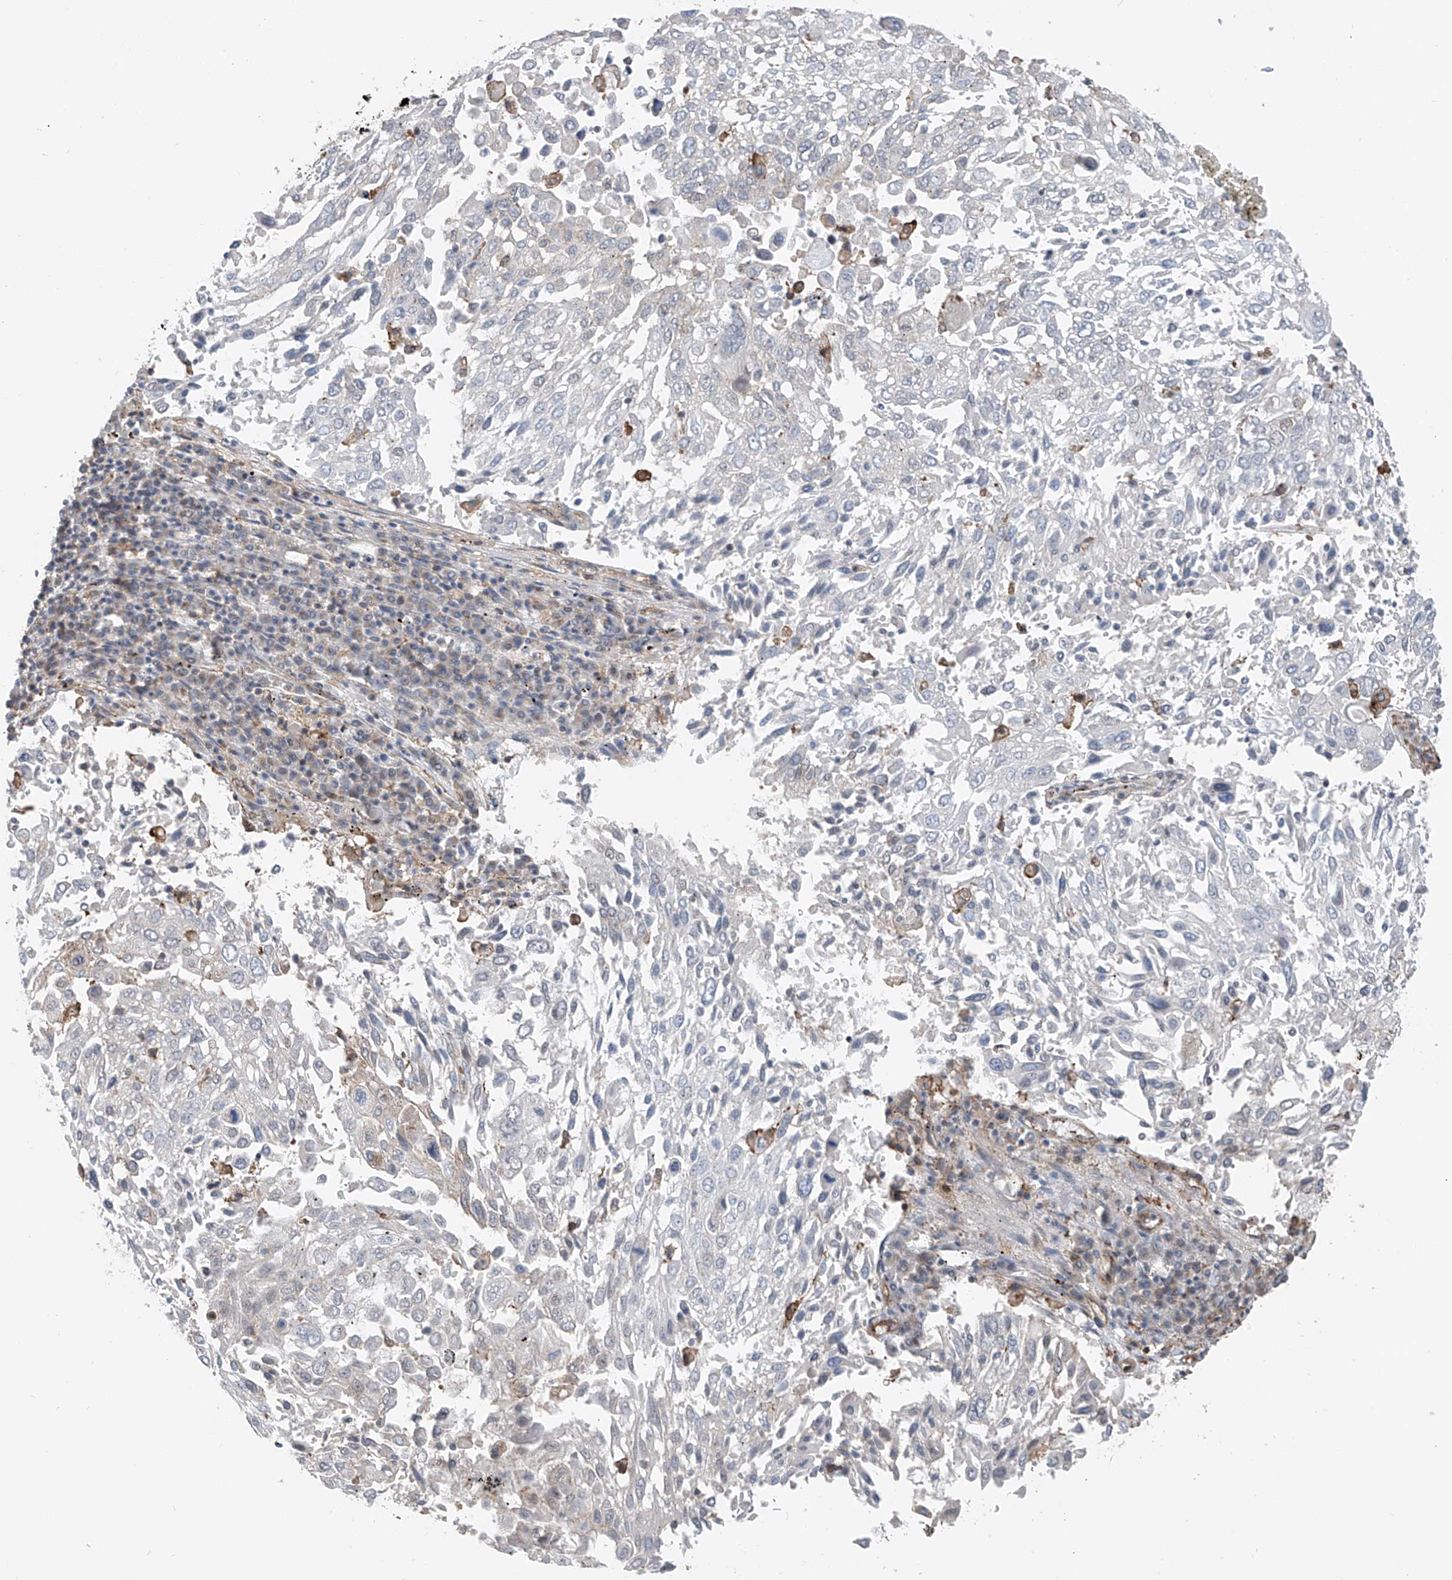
{"staining": {"intensity": "negative", "quantity": "none", "location": "none"}, "tissue": "lung cancer", "cell_type": "Tumor cells", "image_type": "cancer", "snomed": [{"axis": "morphology", "description": "Squamous cell carcinoma, NOS"}, {"axis": "topography", "description": "Lung"}], "caption": "A high-resolution photomicrograph shows immunohistochemistry staining of lung cancer (squamous cell carcinoma), which reveals no significant positivity in tumor cells.", "gene": "ZNF189", "patient": {"sex": "male", "age": 65}}